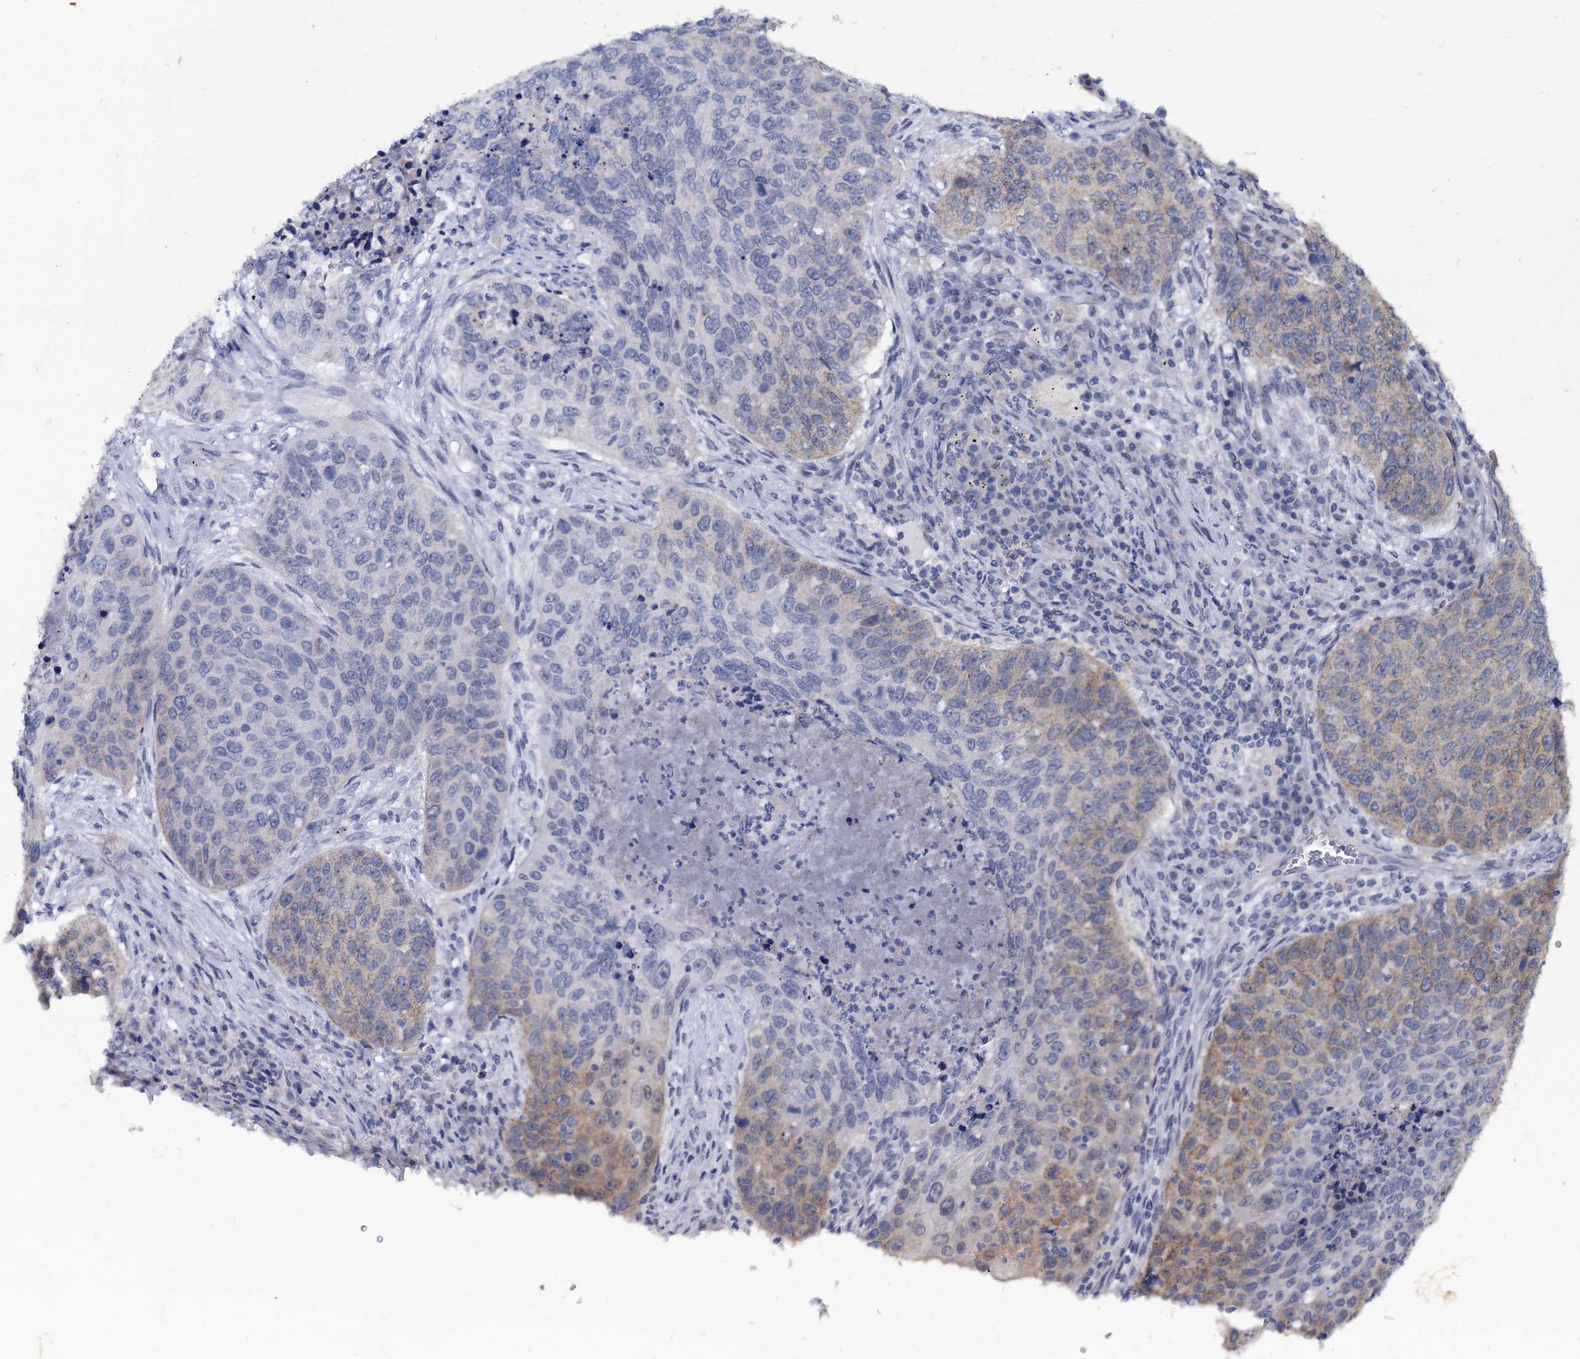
{"staining": {"intensity": "moderate", "quantity": "<25%", "location": "cytoplasmic/membranous"}, "tissue": "lung cancer", "cell_type": "Tumor cells", "image_type": "cancer", "snomed": [{"axis": "morphology", "description": "Squamous cell carcinoma, NOS"}, {"axis": "topography", "description": "Lung"}], "caption": "Immunohistochemistry micrograph of lung cancer (squamous cell carcinoma) stained for a protein (brown), which demonstrates low levels of moderate cytoplasmic/membranous staining in about <25% of tumor cells.", "gene": "MID1IP1", "patient": {"sex": "female", "age": 63}}